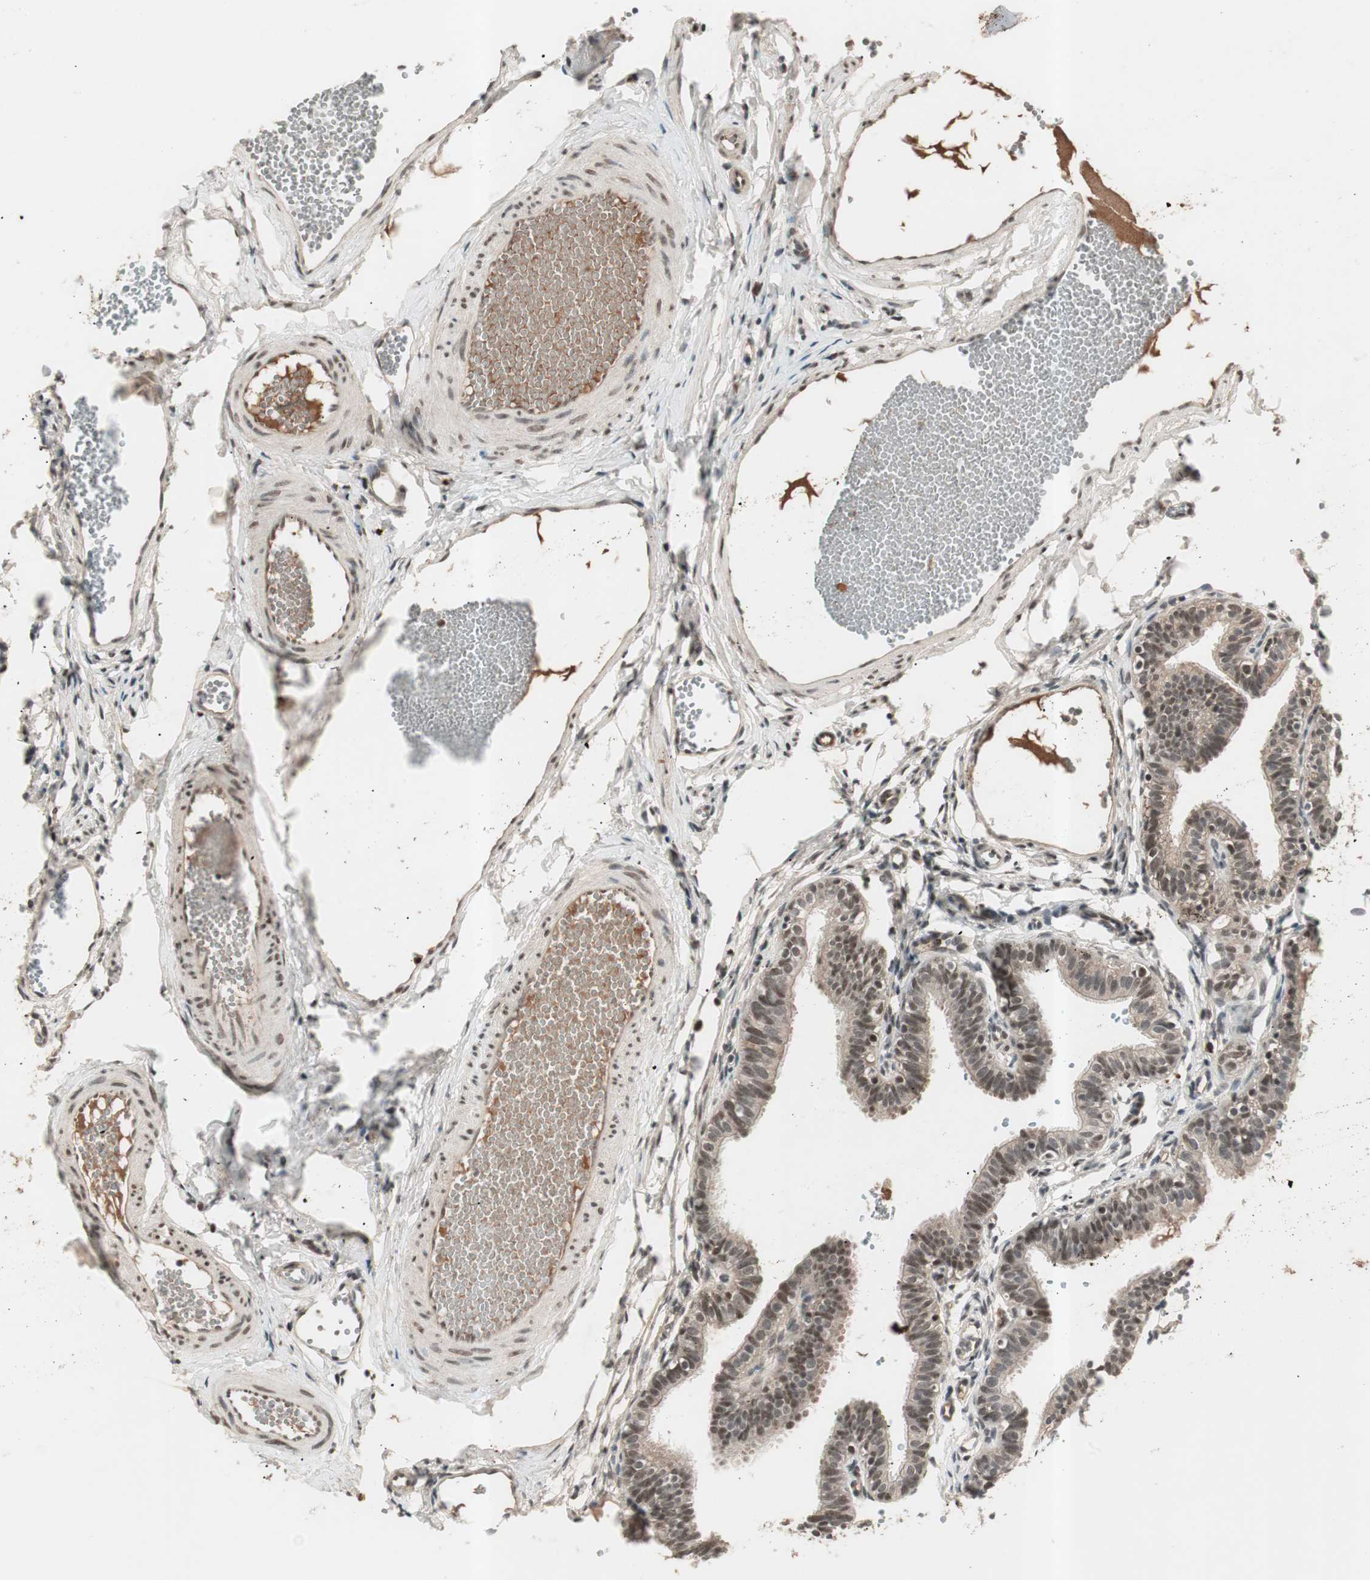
{"staining": {"intensity": "weak", "quantity": "25%-75%", "location": "nuclear"}, "tissue": "fallopian tube", "cell_type": "Glandular cells", "image_type": "normal", "snomed": [{"axis": "morphology", "description": "Normal tissue, NOS"}, {"axis": "topography", "description": "Fallopian tube"}, {"axis": "topography", "description": "Placenta"}], "caption": "An image showing weak nuclear staining in approximately 25%-75% of glandular cells in benign fallopian tube, as visualized by brown immunohistochemical staining.", "gene": "NFRKB", "patient": {"sex": "female", "age": 34}}